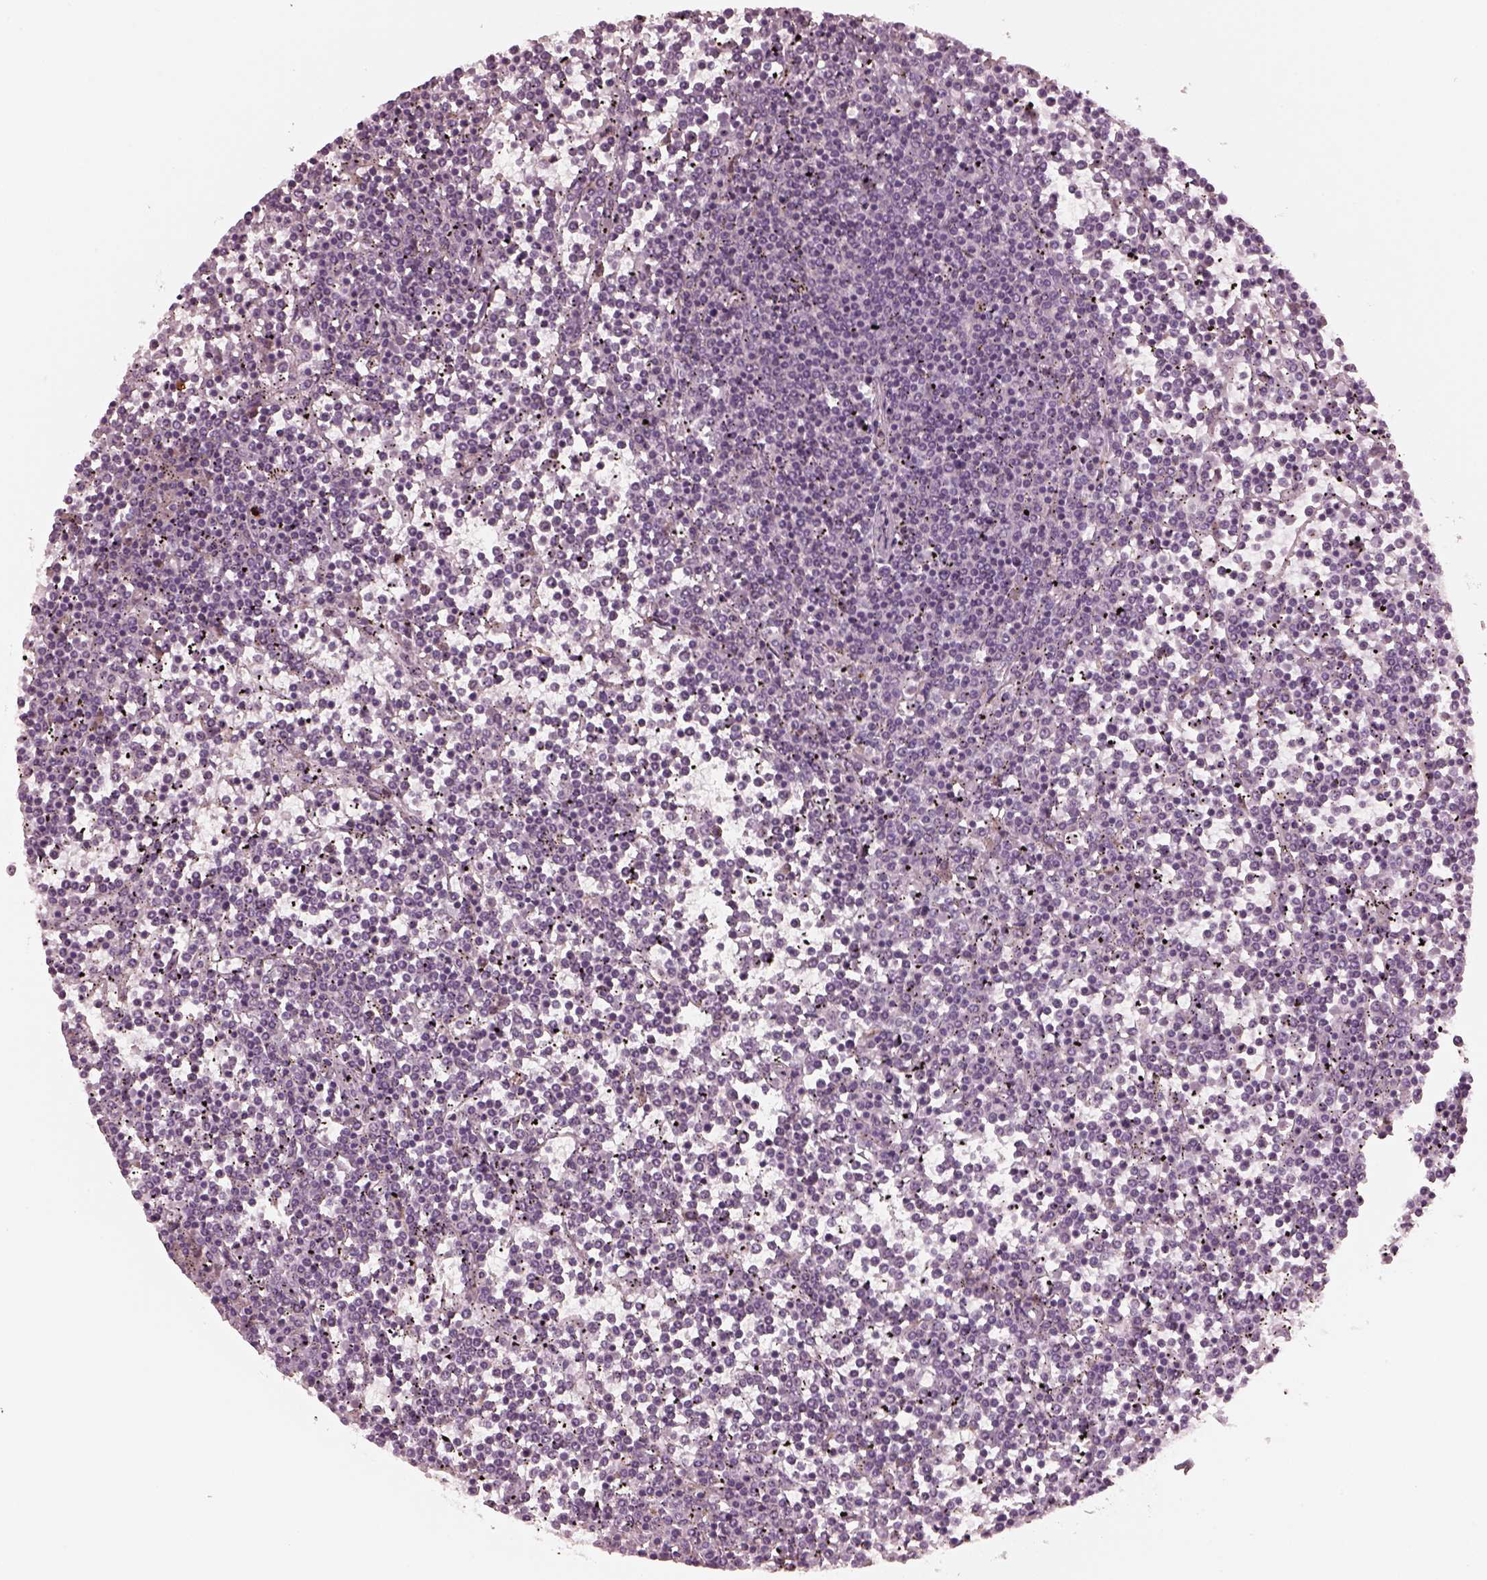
{"staining": {"intensity": "negative", "quantity": "none", "location": "none"}, "tissue": "lymphoma", "cell_type": "Tumor cells", "image_type": "cancer", "snomed": [{"axis": "morphology", "description": "Malignant lymphoma, non-Hodgkin's type, Low grade"}, {"axis": "topography", "description": "Spleen"}], "caption": "DAB (3,3'-diaminobenzidine) immunohistochemical staining of malignant lymphoma, non-Hodgkin's type (low-grade) shows no significant expression in tumor cells.", "gene": "SLAMF8", "patient": {"sex": "female", "age": 19}}